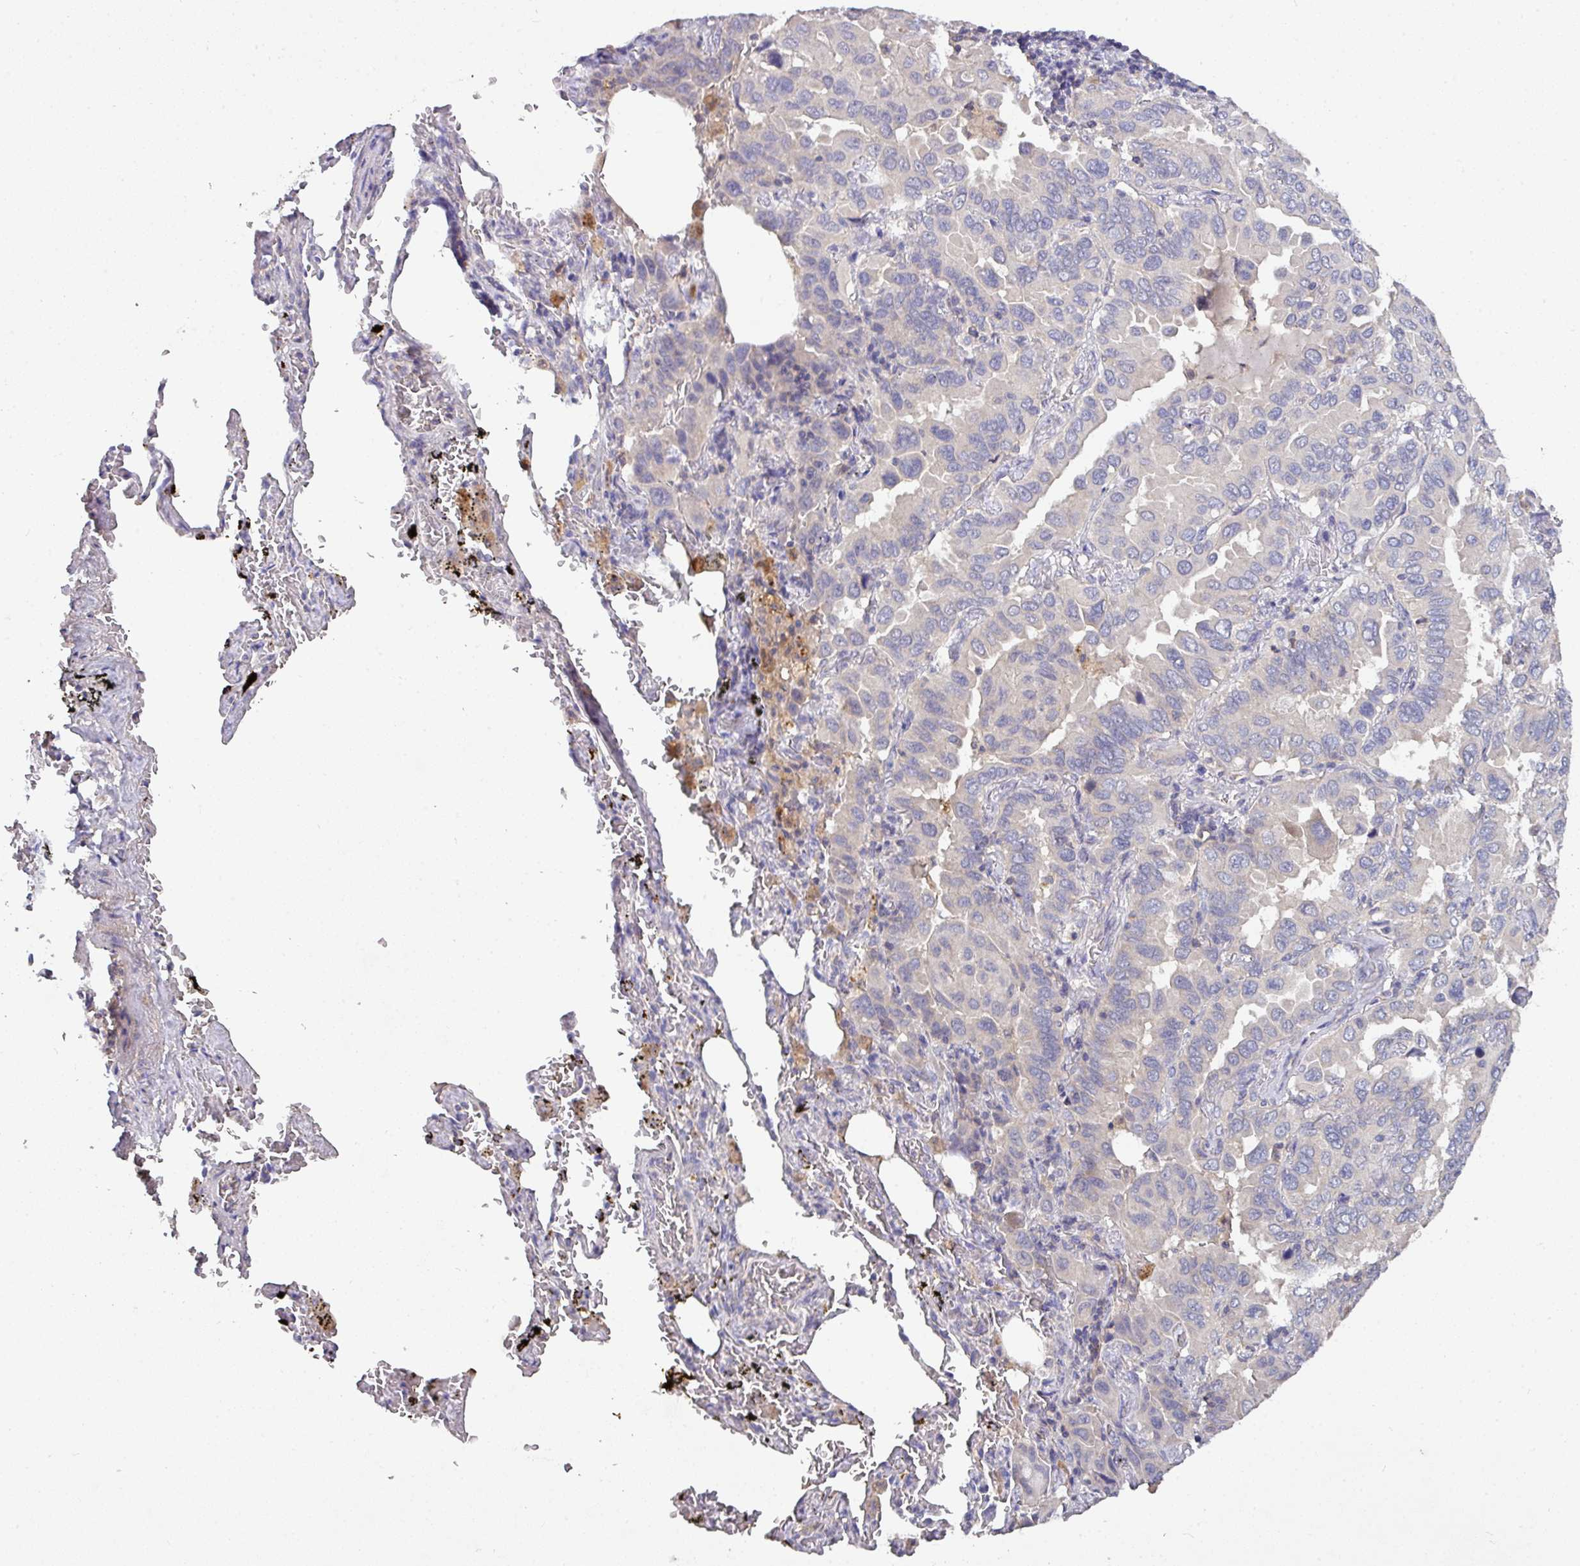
{"staining": {"intensity": "negative", "quantity": "none", "location": "none"}, "tissue": "lung cancer", "cell_type": "Tumor cells", "image_type": "cancer", "snomed": [{"axis": "morphology", "description": "Adenocarcinoma, NOS"}, {"axis": "topography", "description": "Lung"}], "caption": "Tumor cells show no significant expression in lung cancer (adenocarcinoma). (Brightfield microscopy of DAB (3,3'-diaminobenzidine) immunohistochemistry at high magnification).", "gene": "AEBP2", "patient": {"sex": "male", "age": 64}}